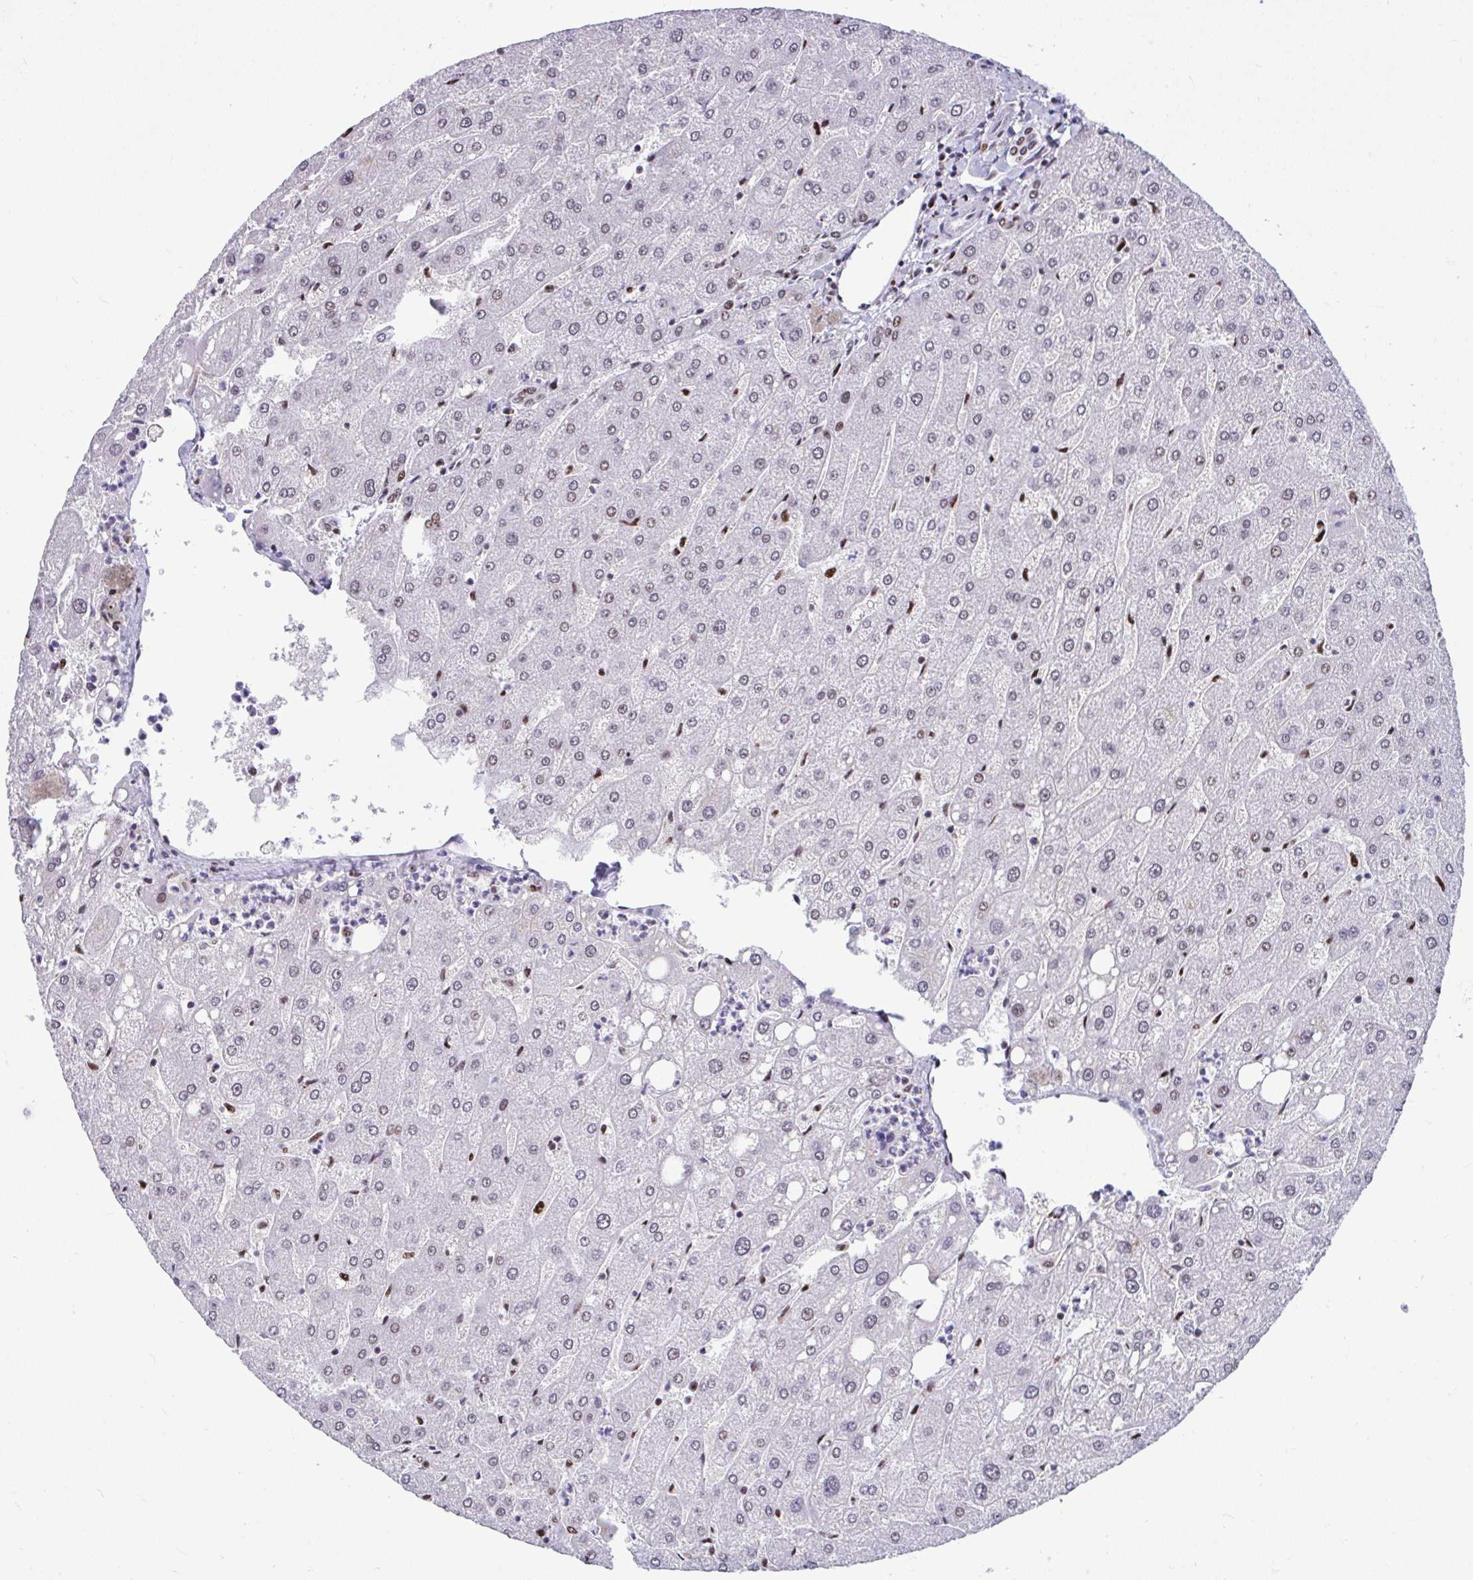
{"staining": {"intensity": "moderate", "quantity": ">75%", "location": "nuclear"}, "tissue": "liver", "cell_type": "Cholangiocytes", "image_type": "normal", "snomed": [{"axis": "morphology", "description": "Normal tissue, NOS"}, {"axis": "topography", "description": "Liver"}], "caption": "Immunohistochemical staining of benign human liver displays moderate nuclear protein expression in approximately >75% of cholangiocytes.", "gene": "SLC35C2", "patient": {"sex": "male", "age": 67}}